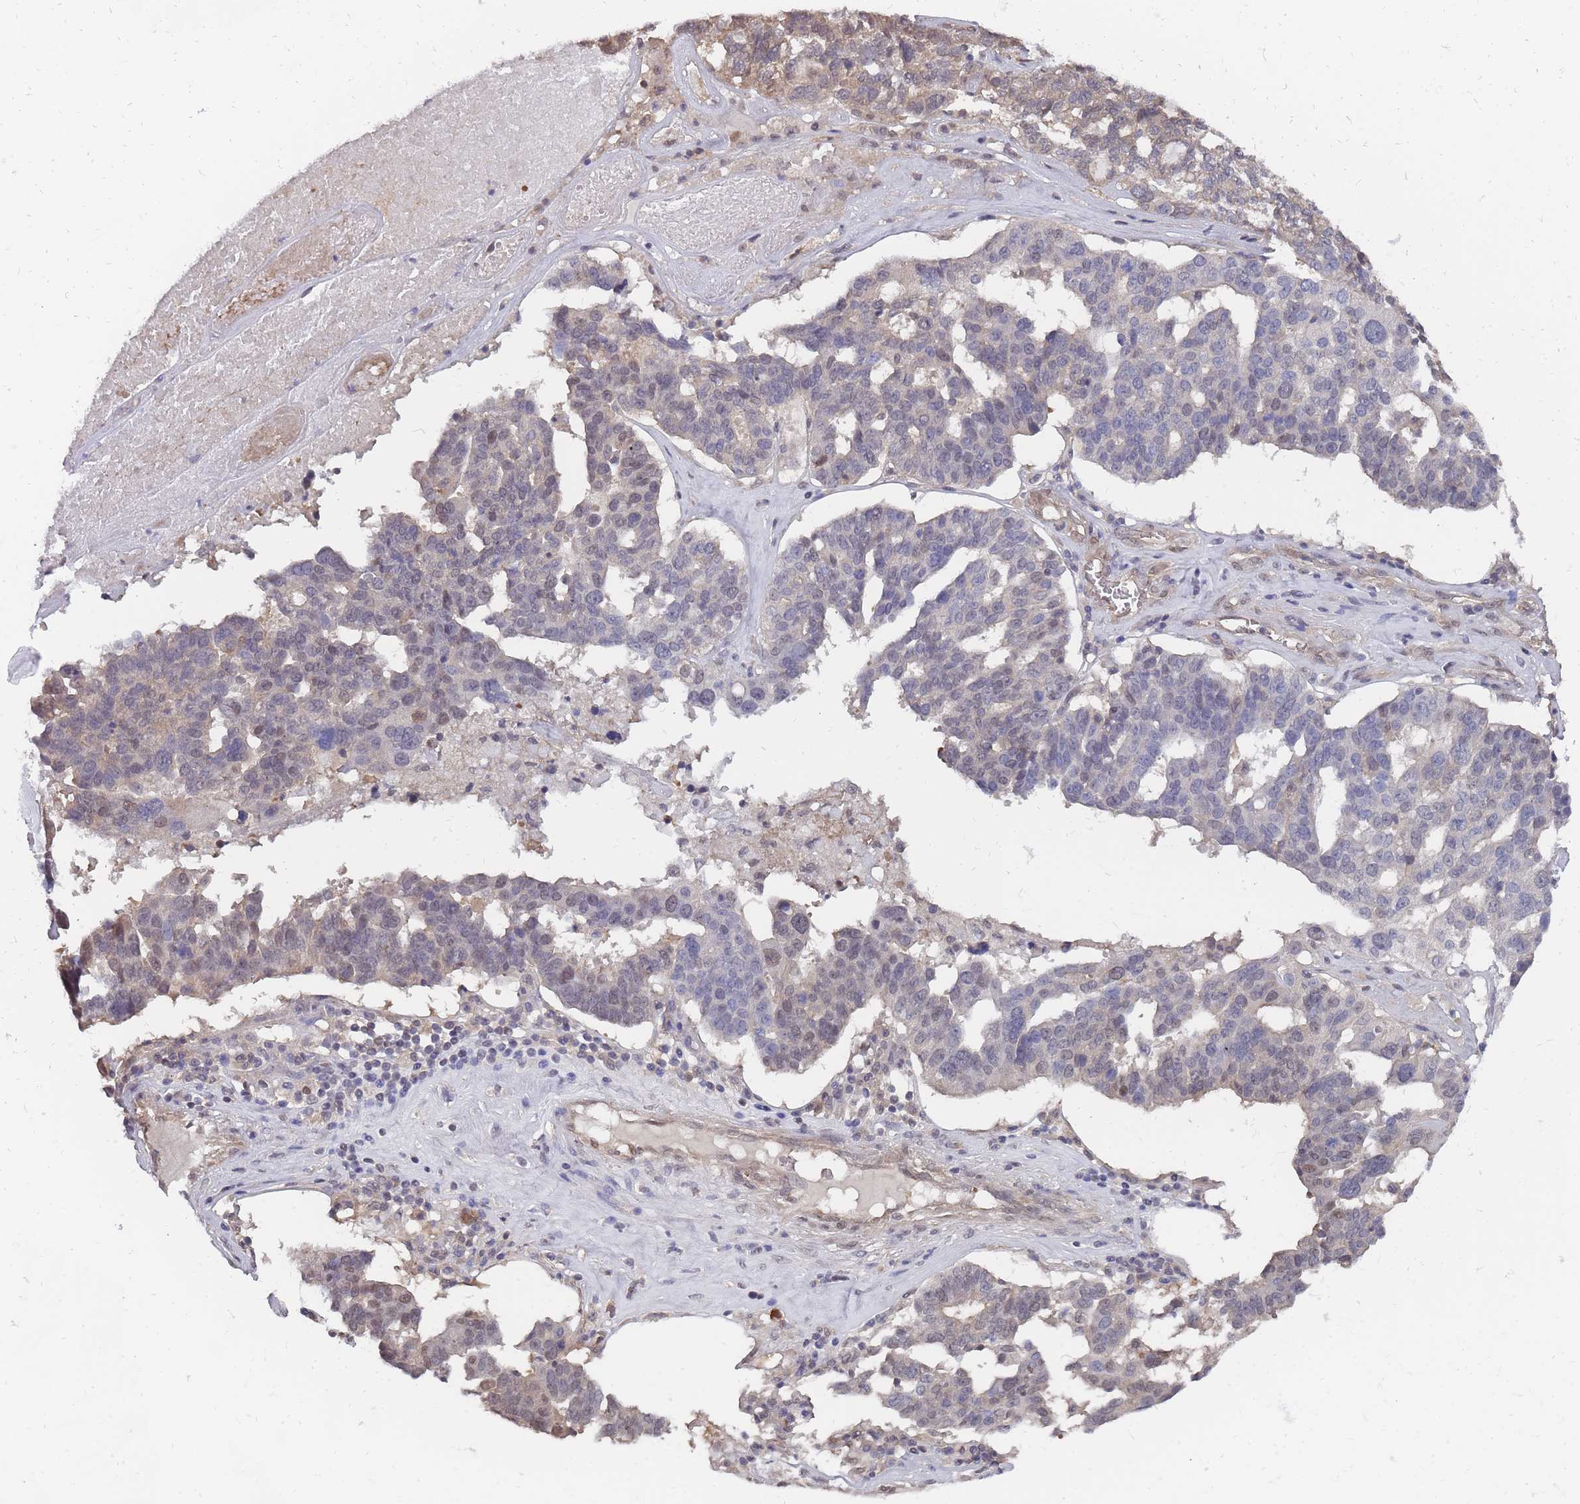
{"staining": {"intensity": "weak", "quantity": "<25%", "location": "cytoplasmic/membranous,nuclear"}, "tissue": "ovarian cancer", "cell_type": "Tumor cells", "image_type": "cancer", "snomed": [{"axis": "morphology", "description": "Cystadenocarcinoma, serous, NOS"}, {"axis": "topography", "description": "Ovary"}], "caption": "Protein analysis of ovarian cancer (serous cystadenocarcinoma) reveals no significant staining in tumor cells. The staining is performed using DAB (3,3'-diaminobenzidine) brown chromogen with nuclei counter-stained in using hematoxylin.", "gene": "NKD1", "patient": {"sex": "female", "age": 59}}